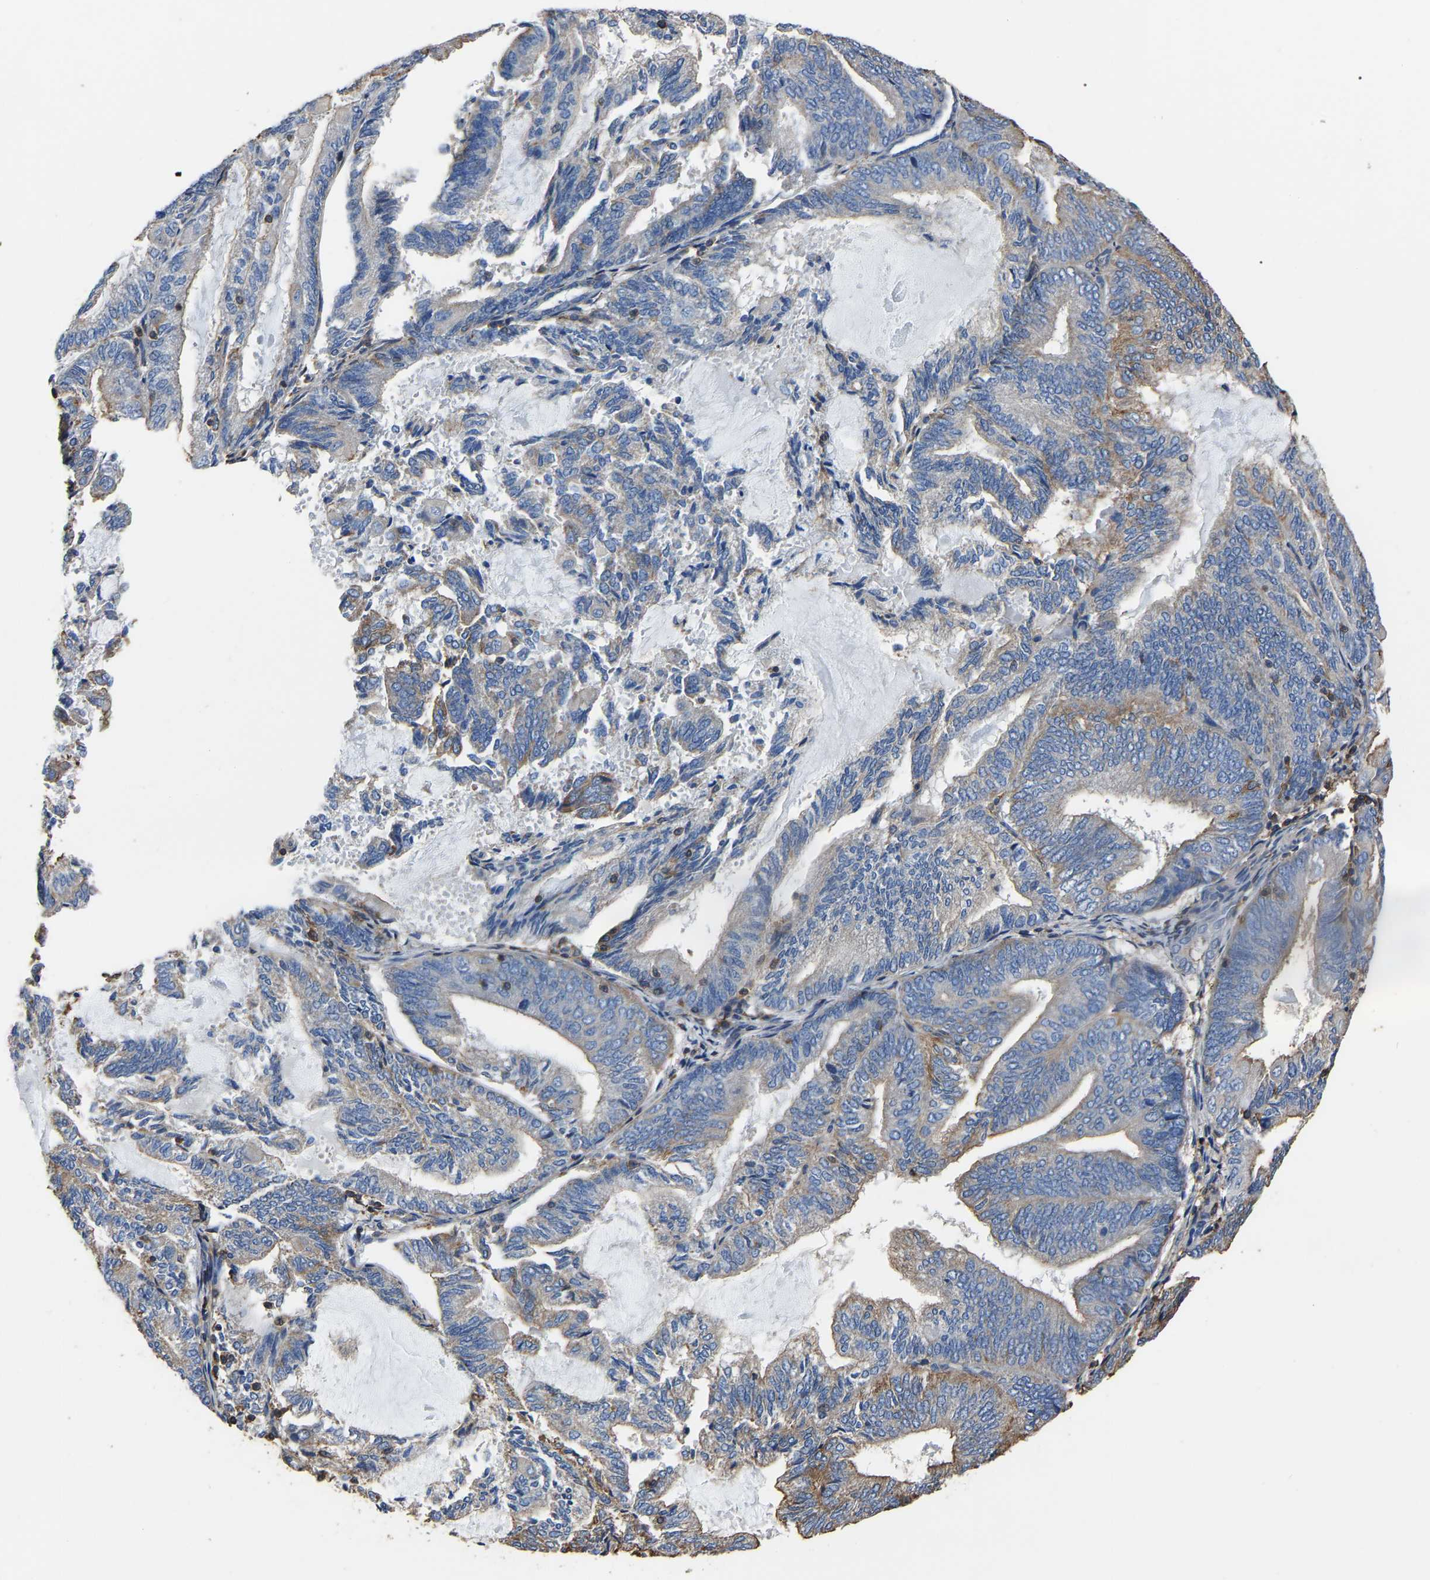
{"staining": {"intensity": "weak", "quantity": "25%-75%", "location": "cytoplasmic/membranous"}, "tissue": "endometrial cancer", "cell_type": "Tumor cells", "image_type": "cancer", "snomed": [{"axis": "morphology", "description": "Adenocarcinoma, NOS"}, {"axis": "topography", "description": "Endometrium"}], "caption": "Adenocarcinoma (endometrial) stained for a protein (brown) shows weak cytoplasmic/membranous positive positivity in approximately 25%-75% of tumor cells.", "gene": "ARMT1", "patient": {"sex": "female", "age": 81}}